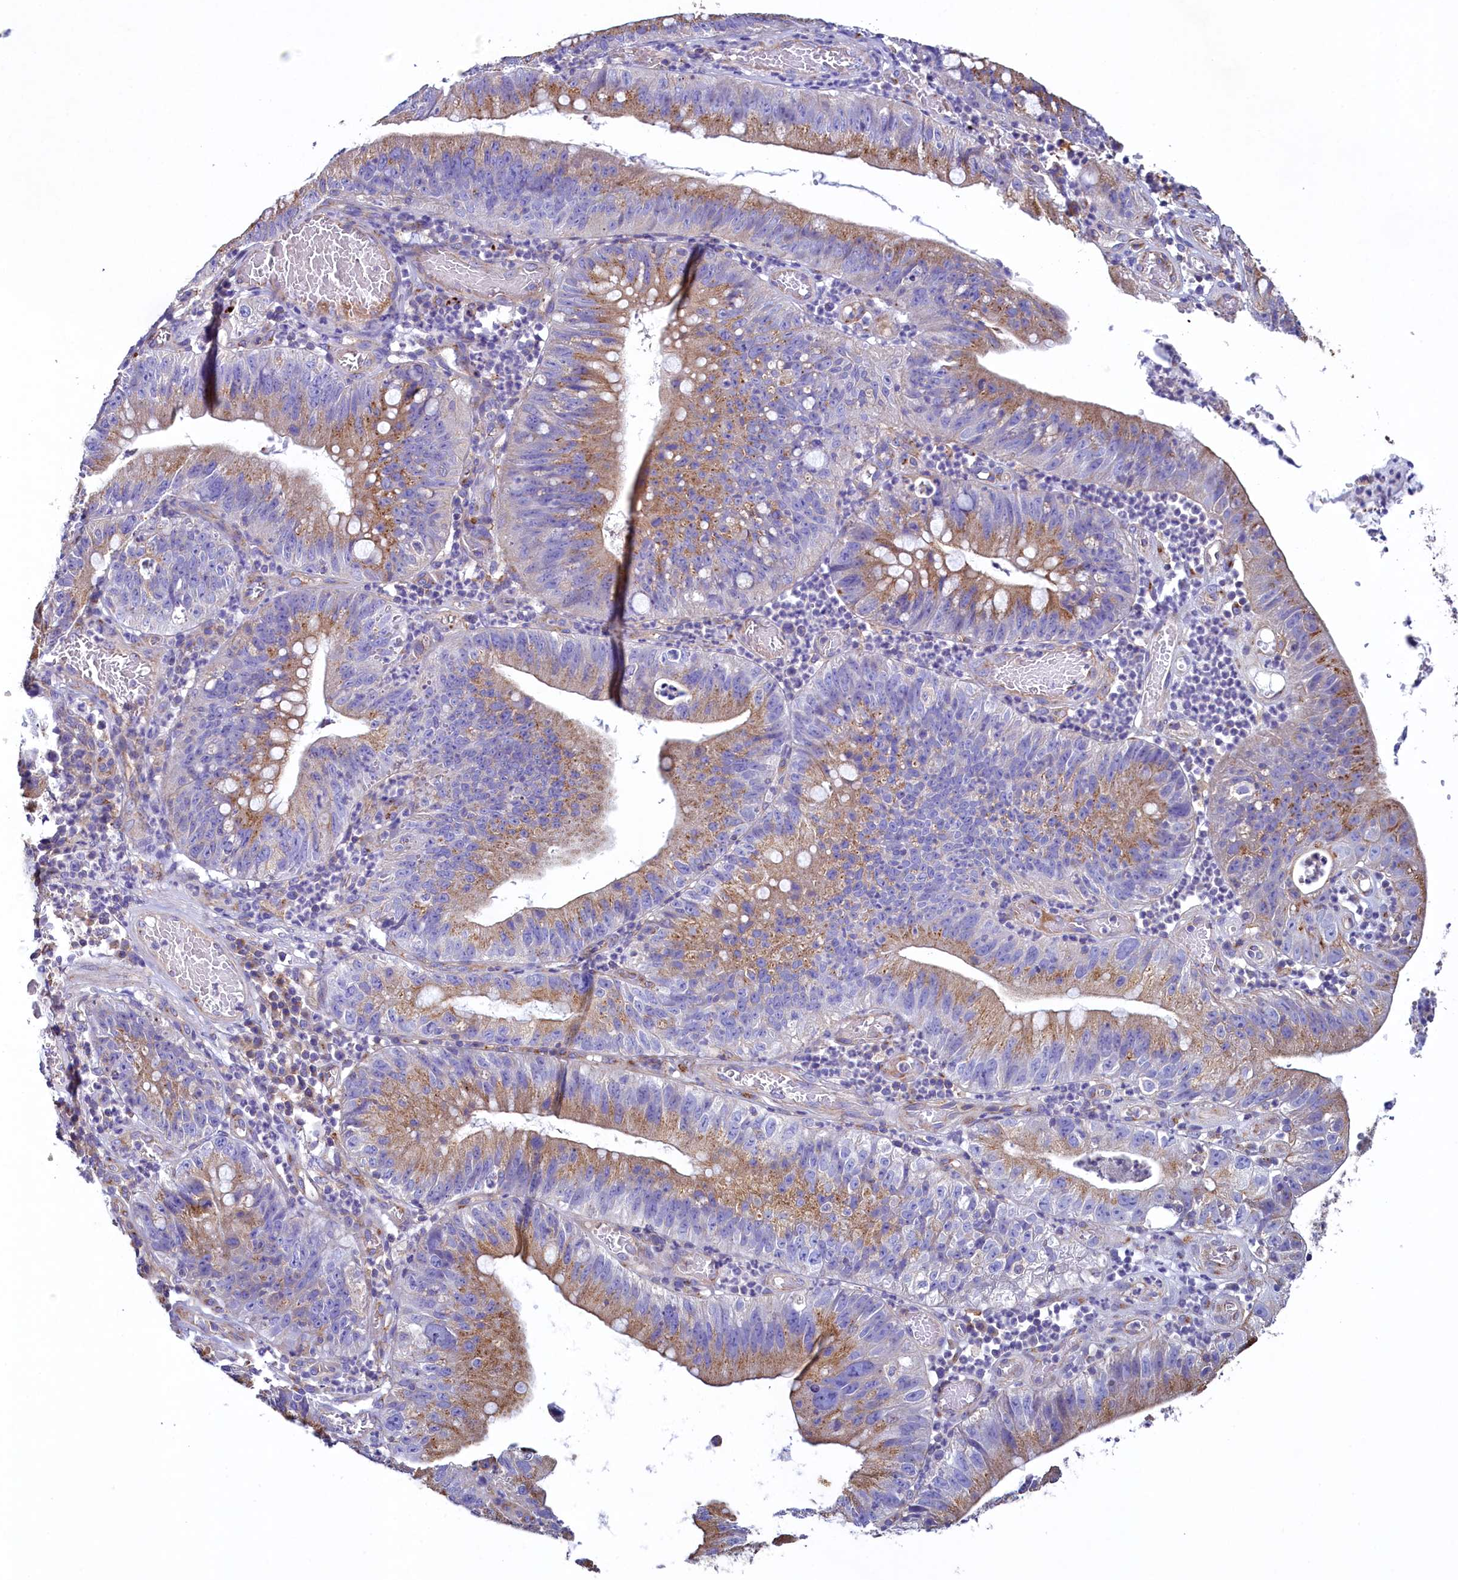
{"staining": {"intensity": "moderate", "quantity": "25%-75%", "location": "cytoplasmic/membranous"}, "tissue": "stomach cancer", "cell_type": "Tumor cells", "image_type": "cancer", "snomed": [{"axis": "morphology", "description": "Adenocarcinoma, NOS"}, {"axis": "topography", "description": "Stomach"}], "caption": "Stomach adenocarcinoma stained with DAB (3,3'-diaminobenzidine) immunohistochemistry (IHC) exhibits medium levels of moderate cytoplasmic/membranous expression in about 25%-75% of tumor cells.", "gene": "GPR21", "patient": {"sex": "male", "age": 59}}